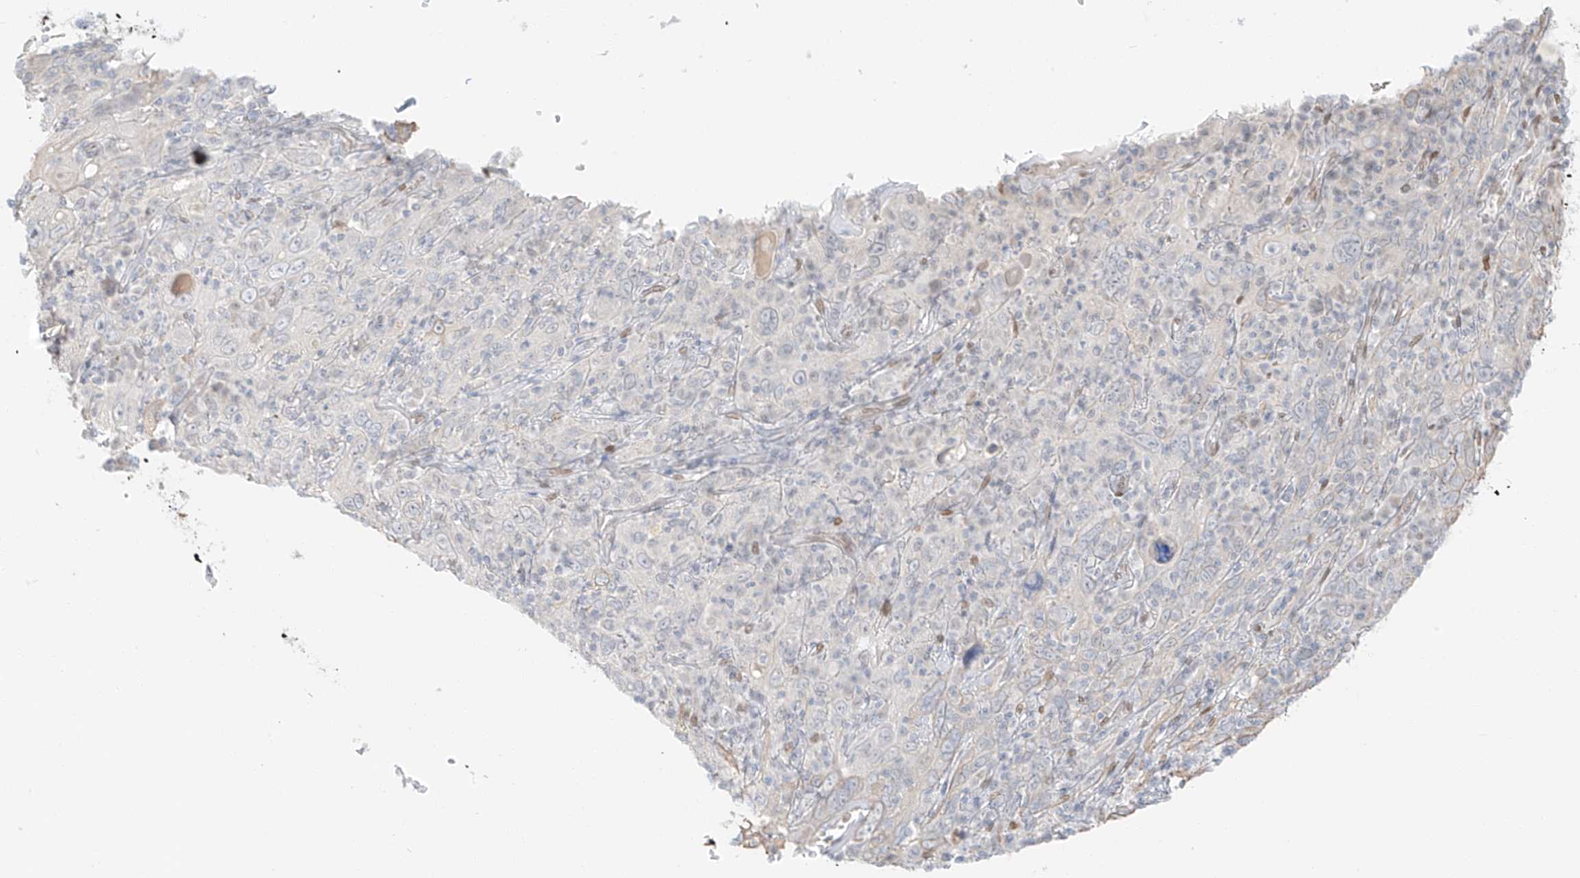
{"staining": {"intensity": "negative", "quantity": "none", "location": "none"}, "tissue": "cervical cancer", "cell_type": "Tumor cells", "image_type": "cancer", "snomed": [{"axis": "morphology", "description": "Squamous cell carcinoma, NOS"}, {"axis": "topography", "description": "Cervix"}], "caption": "Human cervical cancer (squamous cell carcinoma) stained for a protein using IHC displays no staining in tumor cells.", "gene": "ZNF774", "patient": {"sex": "female", "age": 46}}